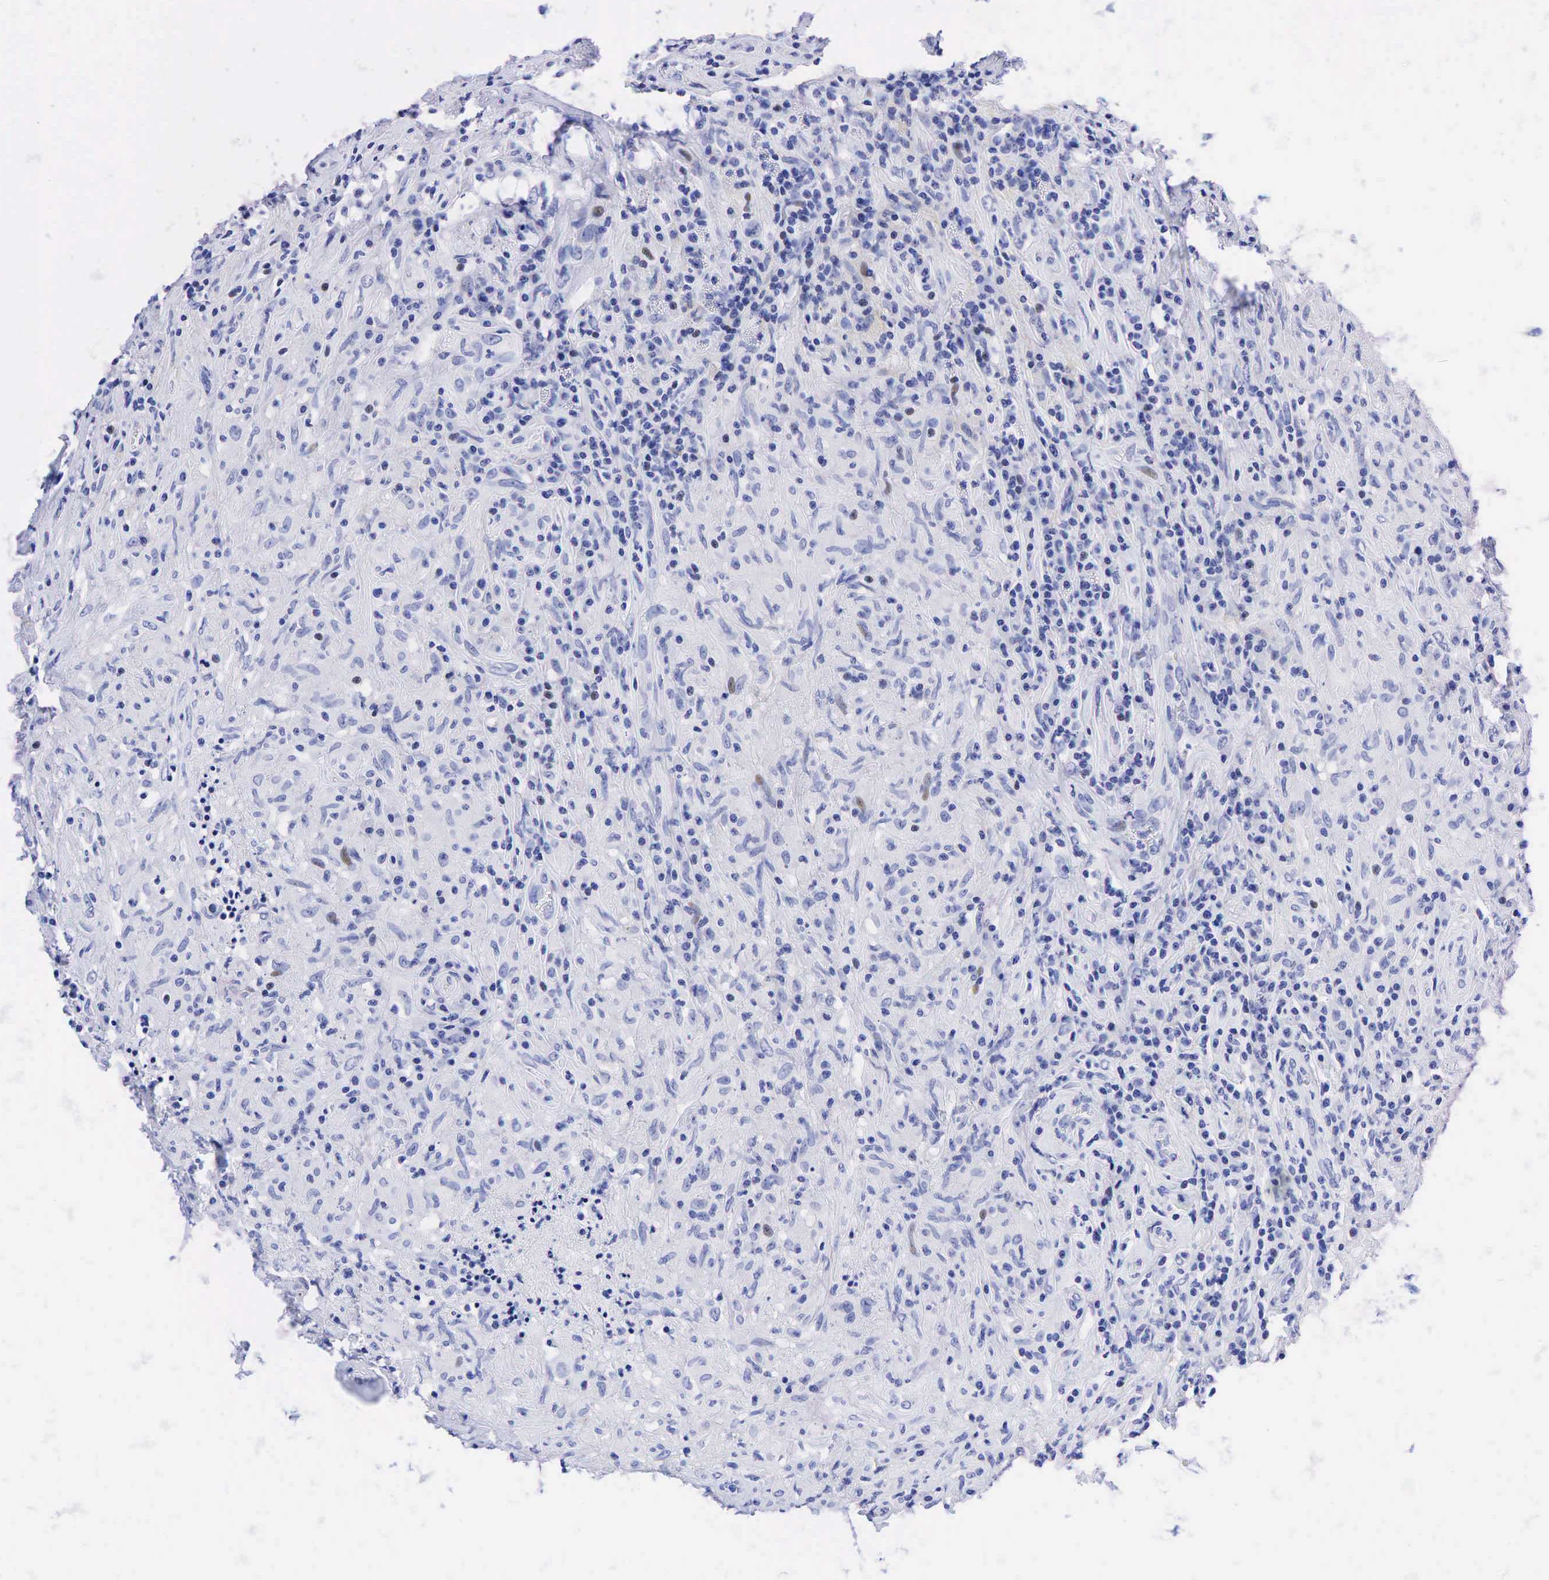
{"staining": {"intensity": "weak", "quantity": "<25%", "location": "nuclear"}, "tissue": "testis cancer", "cell_type": "Tumor cells", "image_type": "cancer", "snomed": [{"axis": "morphology", "description": "Seminoma, NOS"}, {"axis": "topography", "description": "Testis"}], "caption": "IHC photomicrograph of neoplastic tissue: testis cancer (seminoma) stained with DAB demonstrates no significant protein staining in tumor cells. (DAB immunohistochemistry (IHC) visualized using brightfield microscopy, high magnification).", "gene": "CEACAM5", "patient": {"sex": "male", "age": 34}}